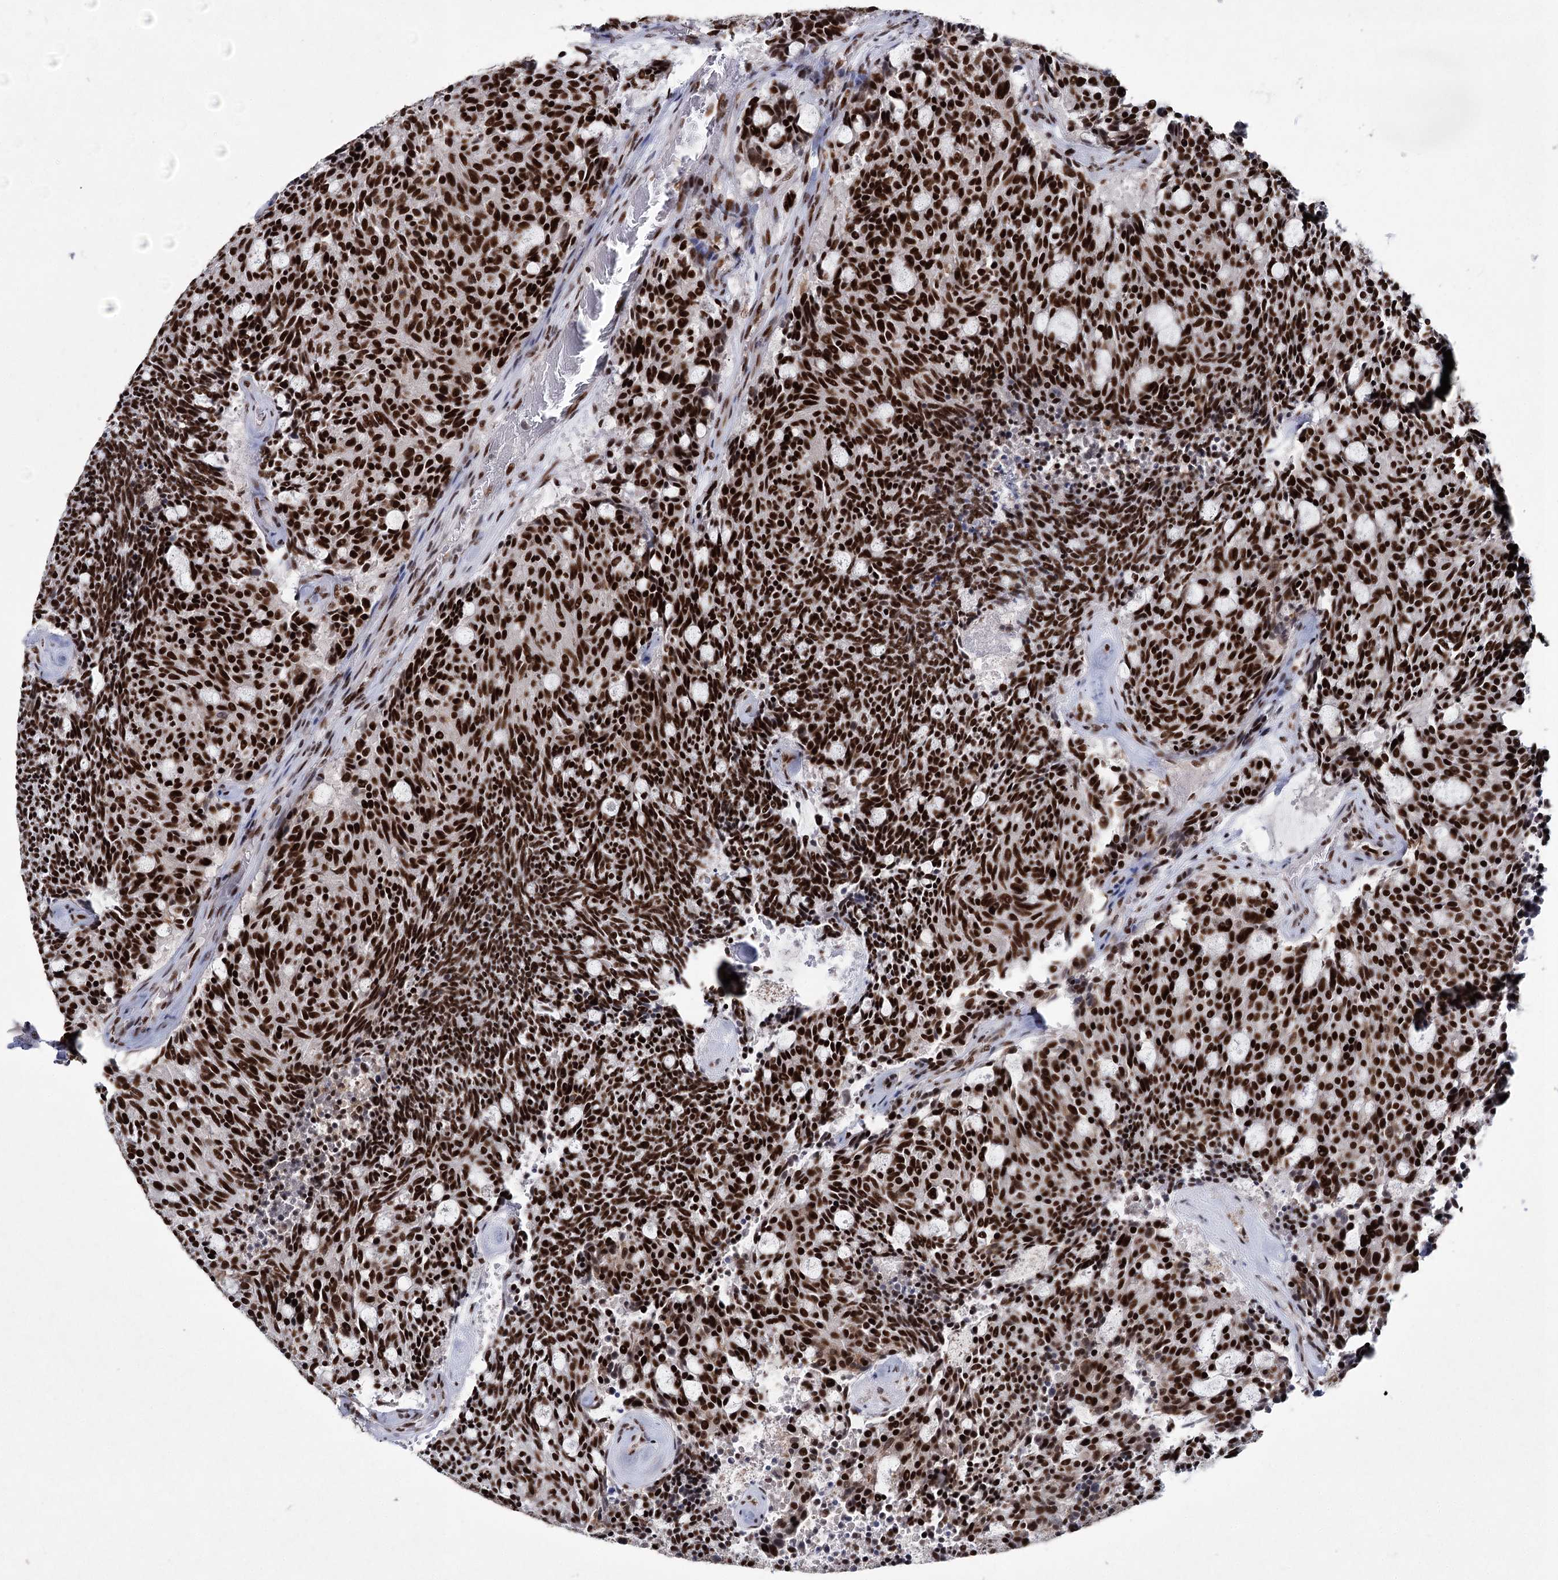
{"staining": {"intensity": "strong", "quantity": ">75%", "location": "nuclear"}, "tissue": "carcinoid", "cell_type": "Tumor cells", "image_type": "cancer", "snomed": [{"axis": "morphology", "description": "Carcinoid, malignant, NOS"}, {"axis": "topography", "description": "Pancreas"}], "caption": "This micrograph demonstrates malignant carcinoid stained with IHC to label a protein in brown. The nuclear of tumor cells show strong positivity for the protein. Nuclei are counter-stained blue.", "gene": "SCAF8", "patient": {"sex": "female", "age": 54}}